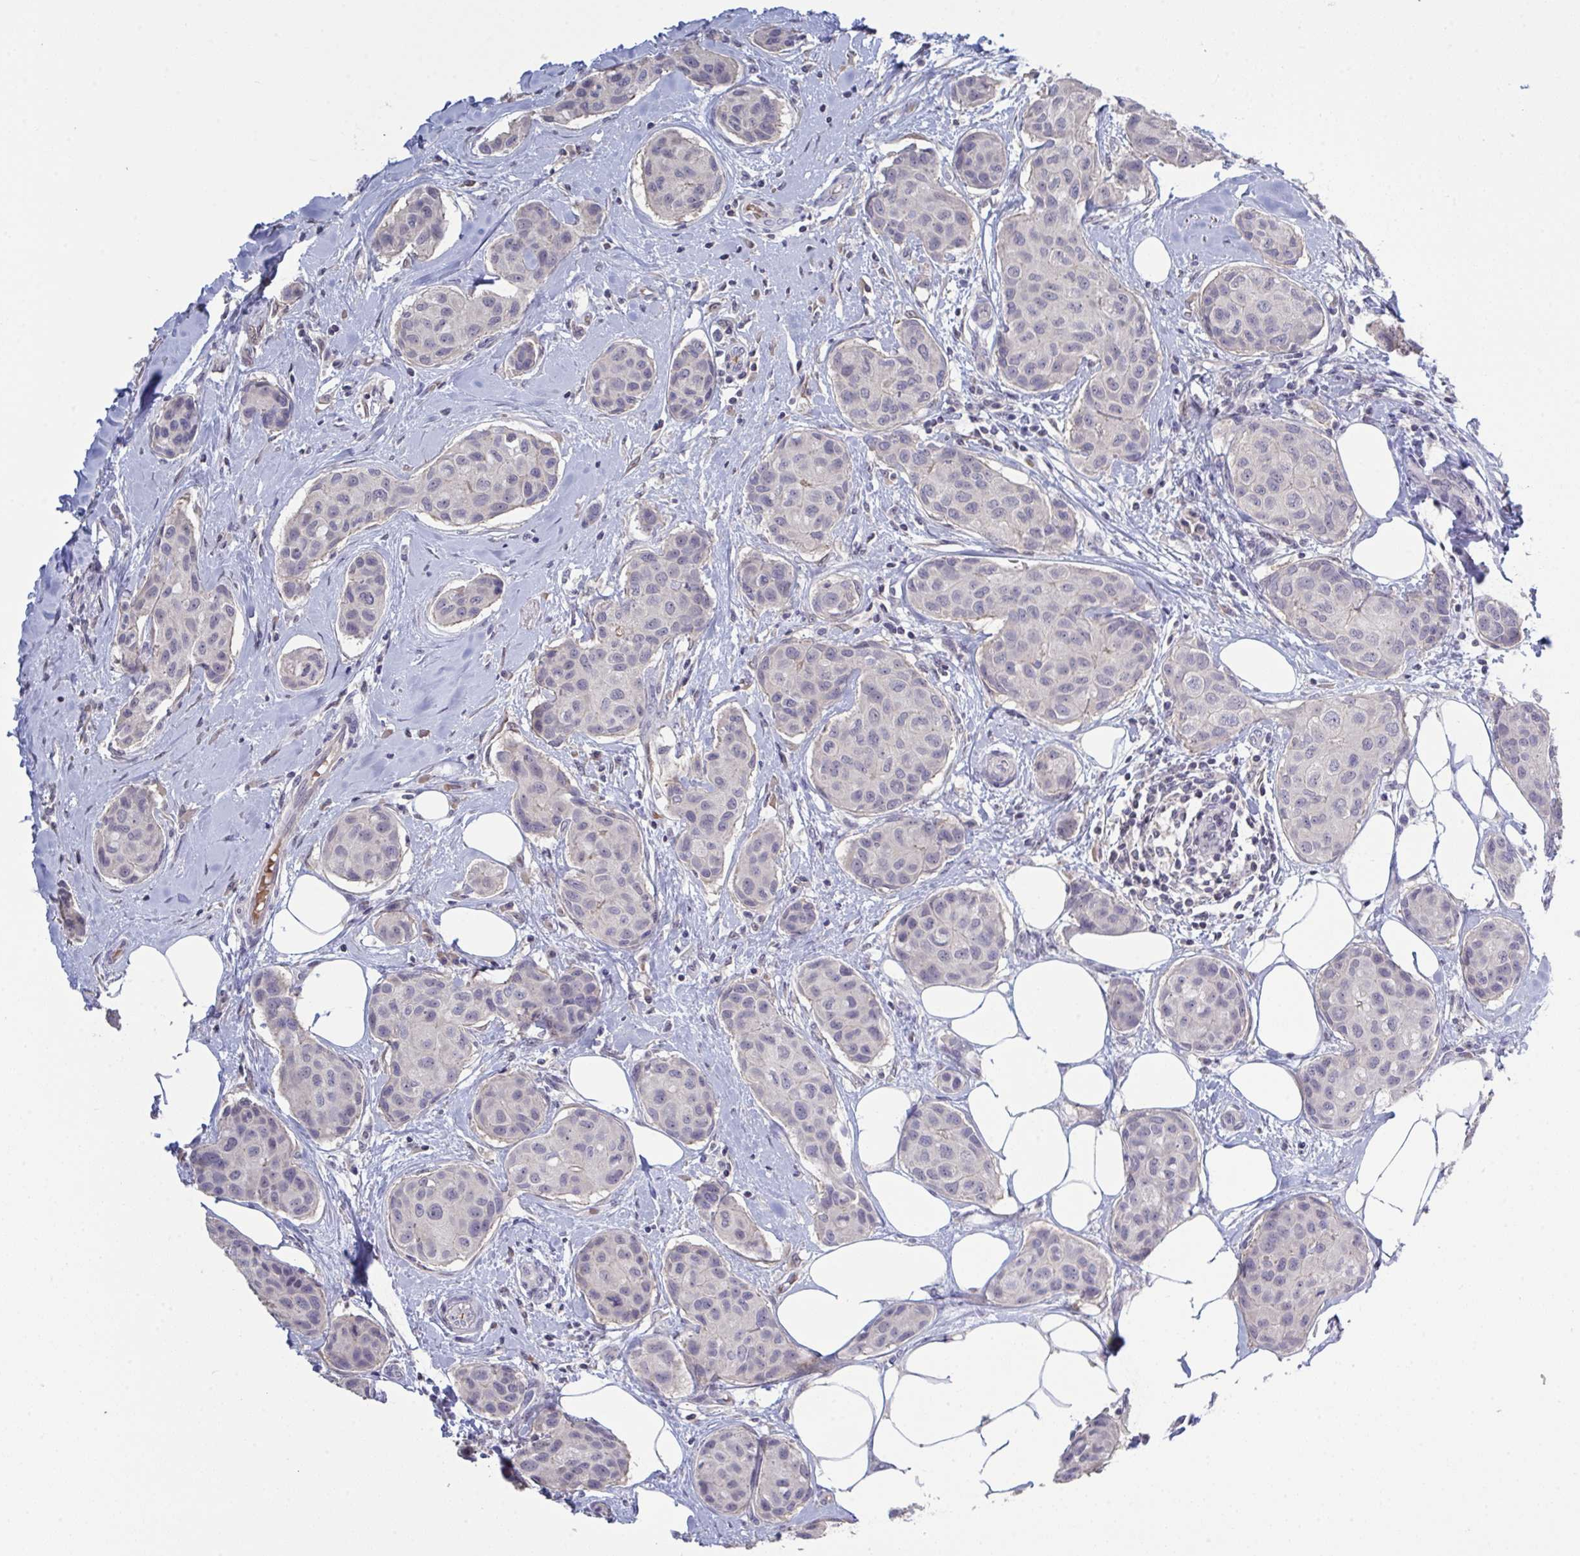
{"staining": {"intensity": "negative", "quantity": "none", "location": "none"}, "tissue": "breast cancer", "cell_type": "Tumor cells", "image_type": "cancer", "snomed": [{"axis": "morphology", "description": "Duct carcinoma"}, {"axis": "topography", "description": "Breast"}, {"axis": "topography", "description": "Lymph node"}], "caption": "Tumor cells show no significant protein expression in breast cancer (infiltrating ductal carcinoma). (DAB immunohistochemistry (IHC) with hematoxylin counter stain).", "gene": "ZNF784", "patient": {"sex": "female", "age": 80}}